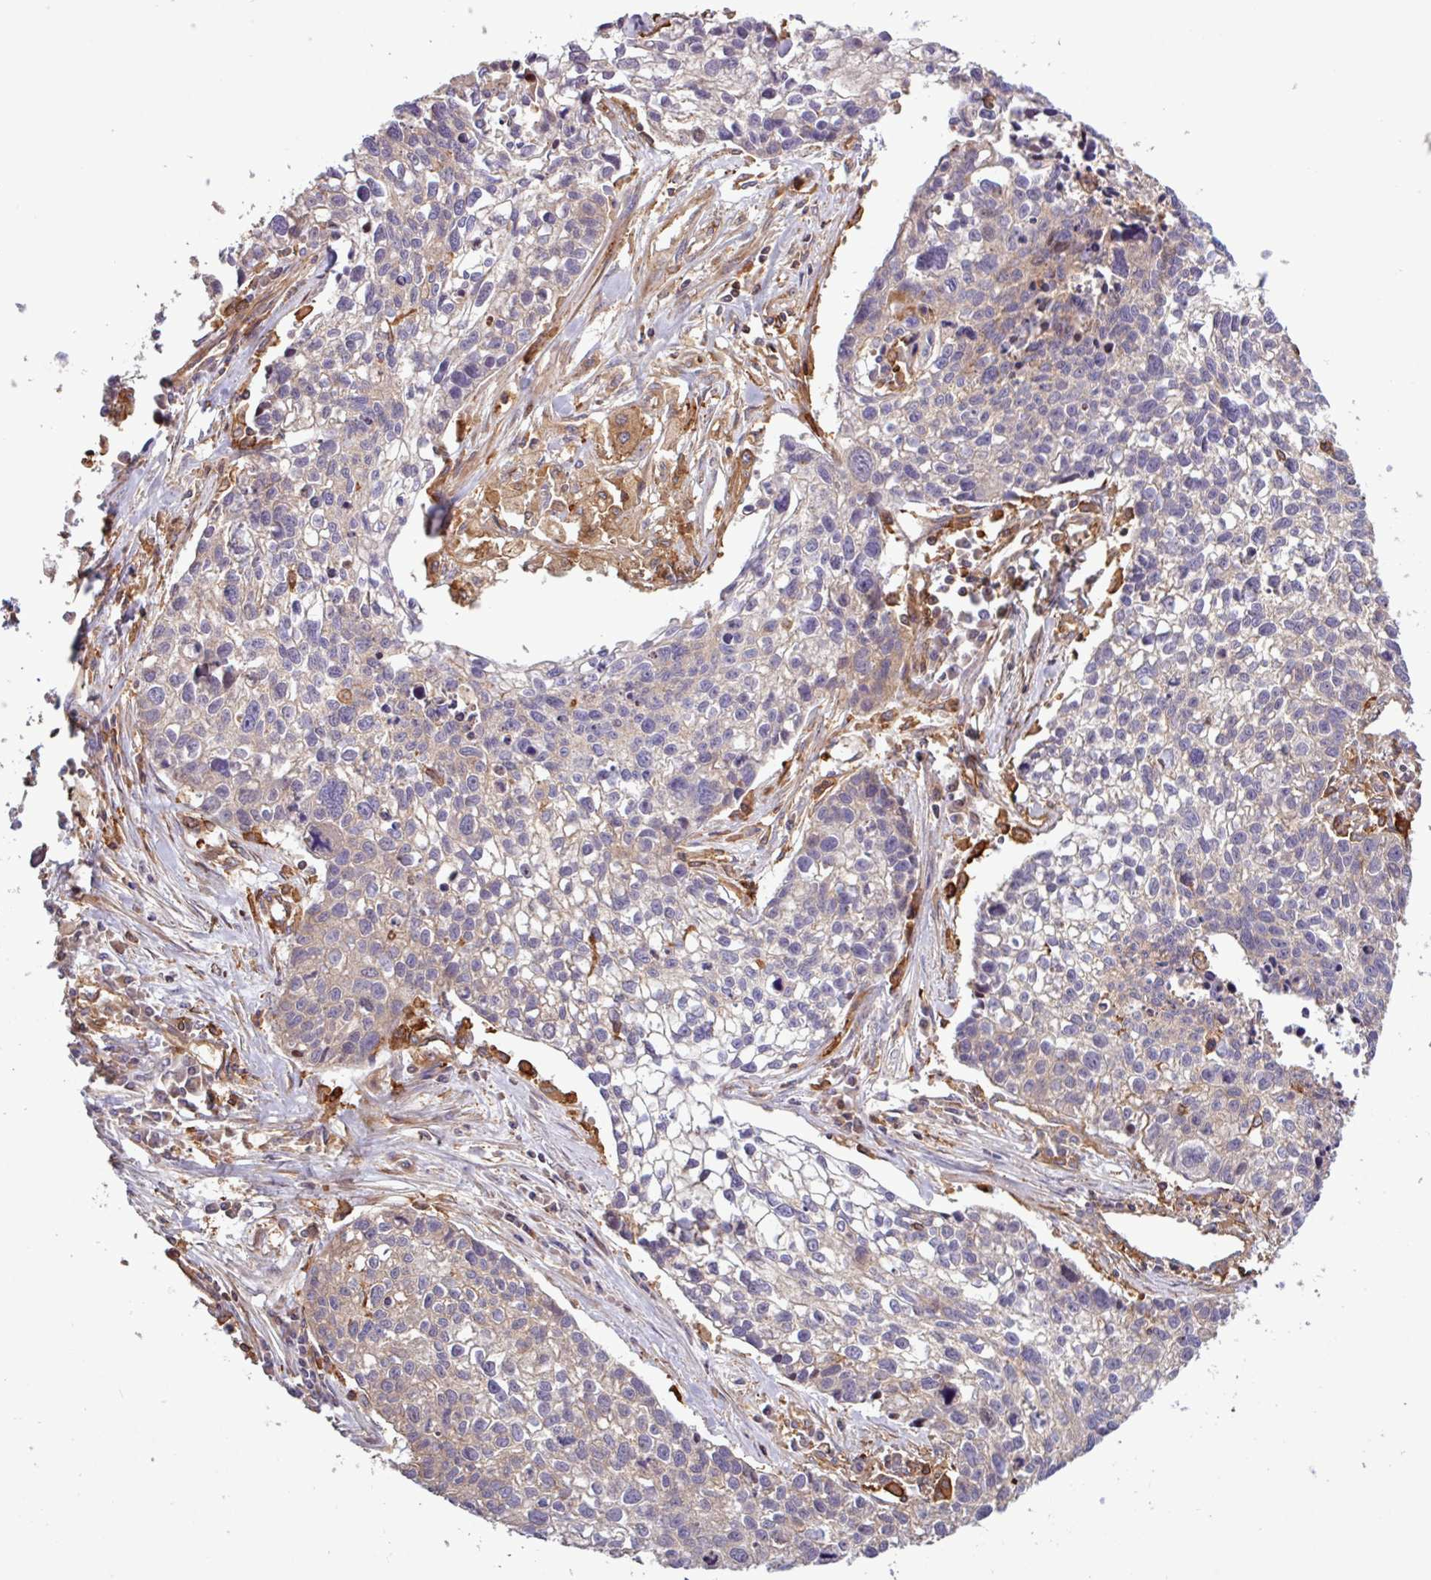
{"staining": {"intensity": "weak", "quantity": "<25%", "location": "cytoplasmic/membranous"}, "tissue": "lung cancer", "cell_type": "Tumor cells", "image_type": "cancer", "snomed": [{"axis": "morphology", "description": "Squamous cell carcinoma, NOS"}, {"axis": "topography", "description": "Lung"}], "caption": "High magnification brightfield microscopy of squamous cell carcinoma (lung) stained with DAB (3,3'-diaminobenzidine) (brown) and counterstained with hematoxylin (blue): tumor cells show no significant expression.", "gene": "ACTR3", "patient": {"sex": "male", "age": 74}}